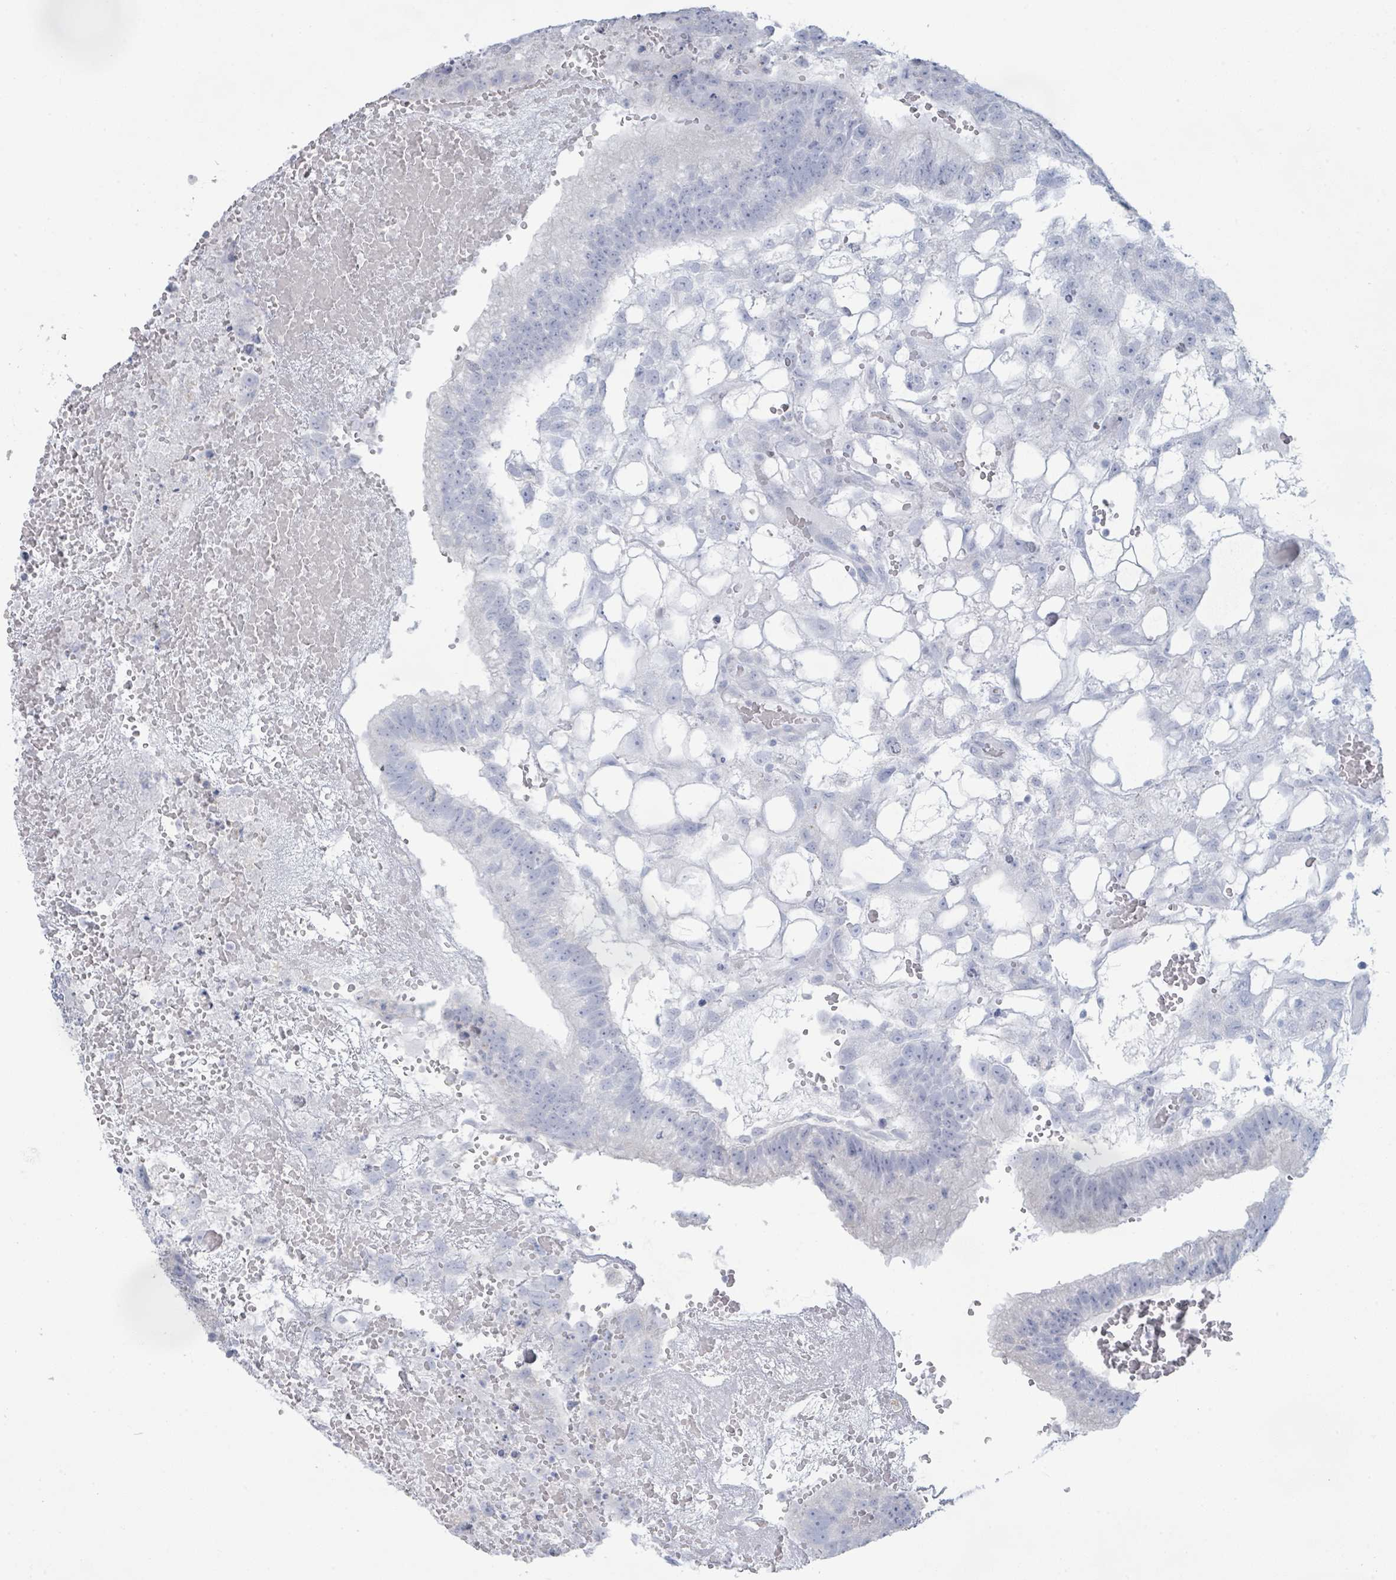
{"staining": {"intensity": "negative", "quantity": "none", "location": "none"}, "tissue": "testis cancer", "cell_type": "Tumor cells", "image_type": "cancer", "snomed": [{"axis": "morphology", "description": "Normal tissue, NOS"}, {"axis": "morphology", "description": "Carcinoma, Embryonal, NOS"}, {"axis": "topography", "description": "Testis"}], "caption": "Human testis embryonal carcinoma stained for a protein using immunohistochemistry exhibits no staining in tumor cells.", "gene": "PGA3", "patient": {"sex": "male", "age": 32}}